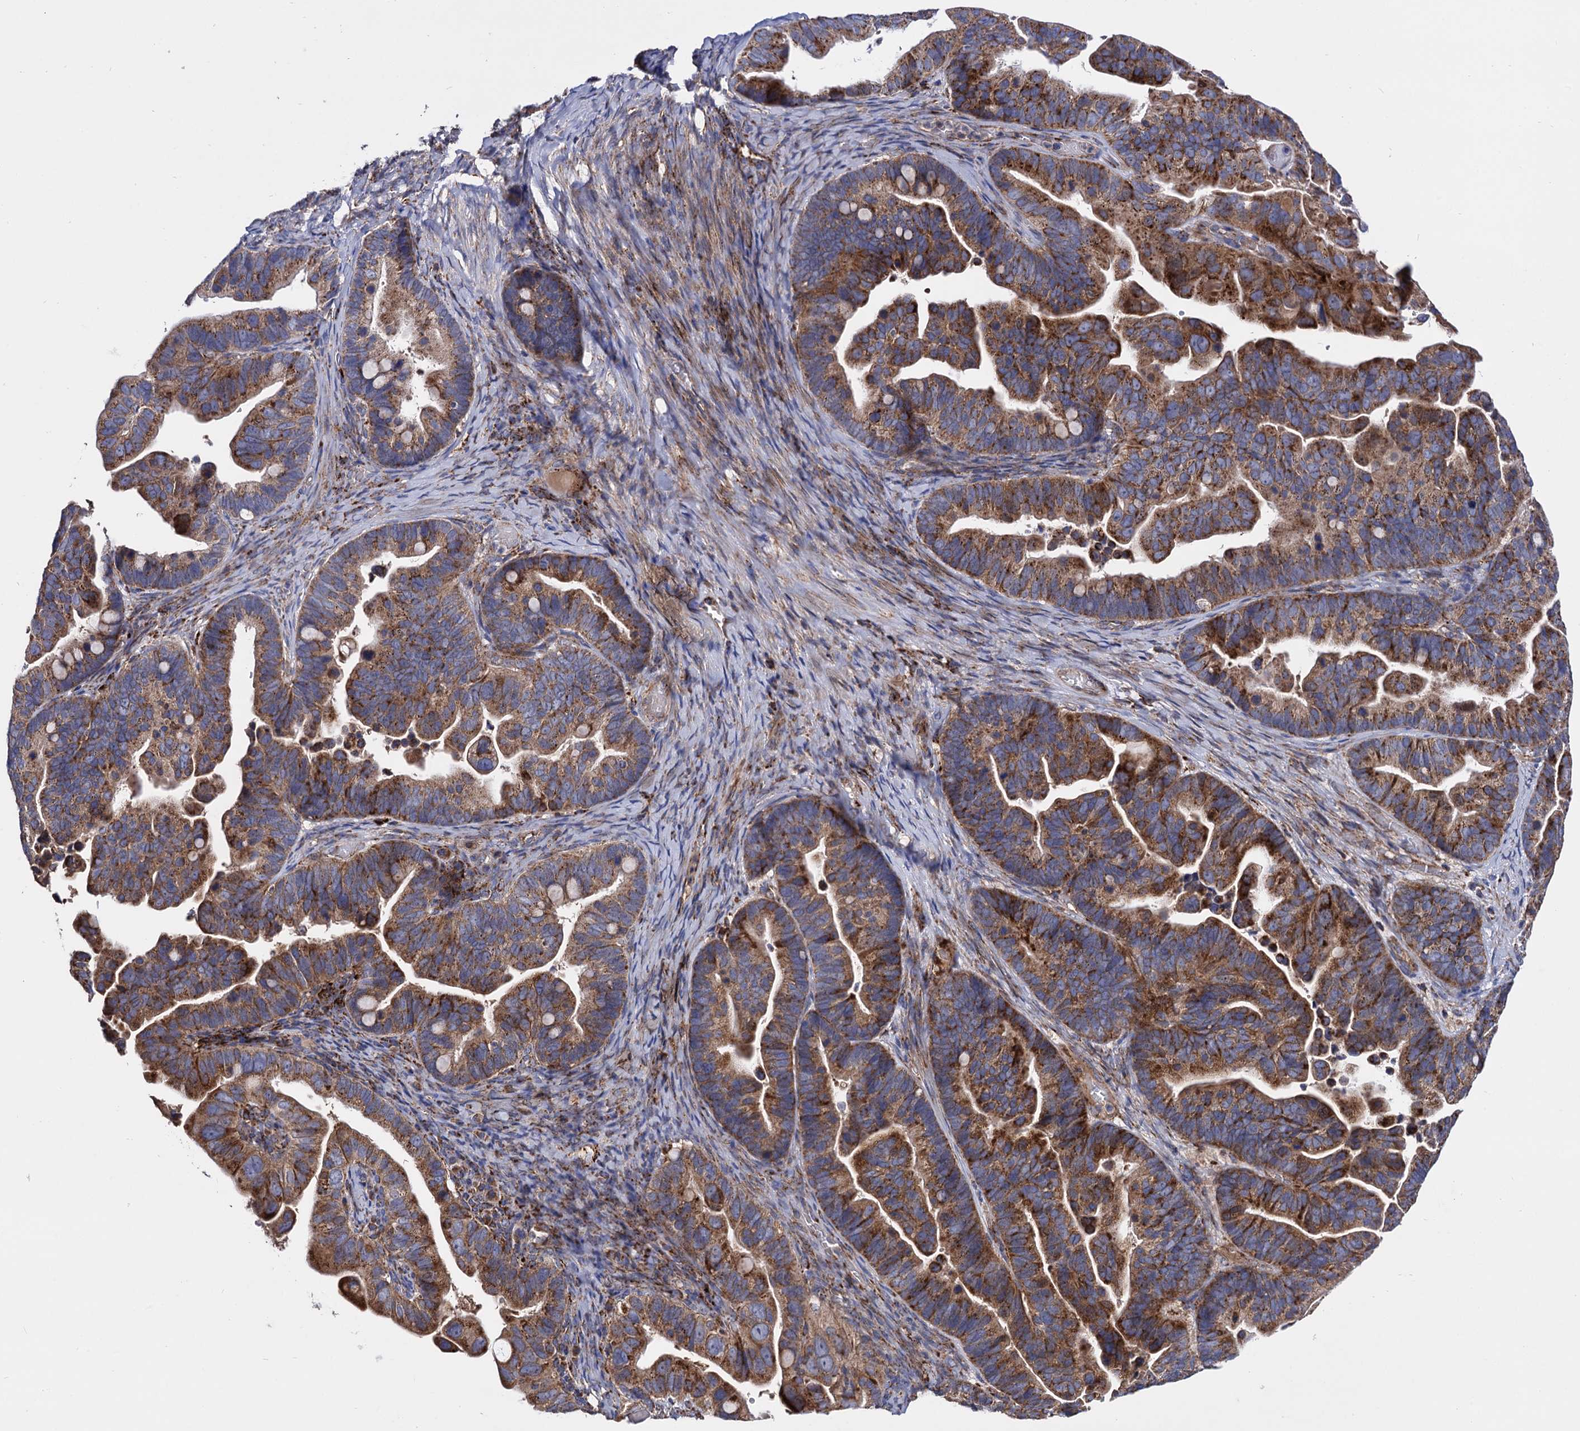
{"staining": {"intensity": "moderate", "quantity": ">75%", "location": "cytoplasmic/membranous"}, "tissue": "ovarian cancer", "cell_type": "Tumor cells", "image_type": "cancer", "snomed": [{"axis": "morphology", "description": "Cystadenocarcinoma, serous, NOS"}, {"axis": "topography", "description": "Ovary"}], "caption": "Serous cystadenocarcinoma (ovarian) stained for a protein shows moderate cytoplasmic/membranous positivity in tumor cells. (DAB (3,3'-diaminobenzidine) = brown stain, brightfield microscopy at high magnification).", "gene": "IQCH", "patient": {"sex": "female", "age": 56}}